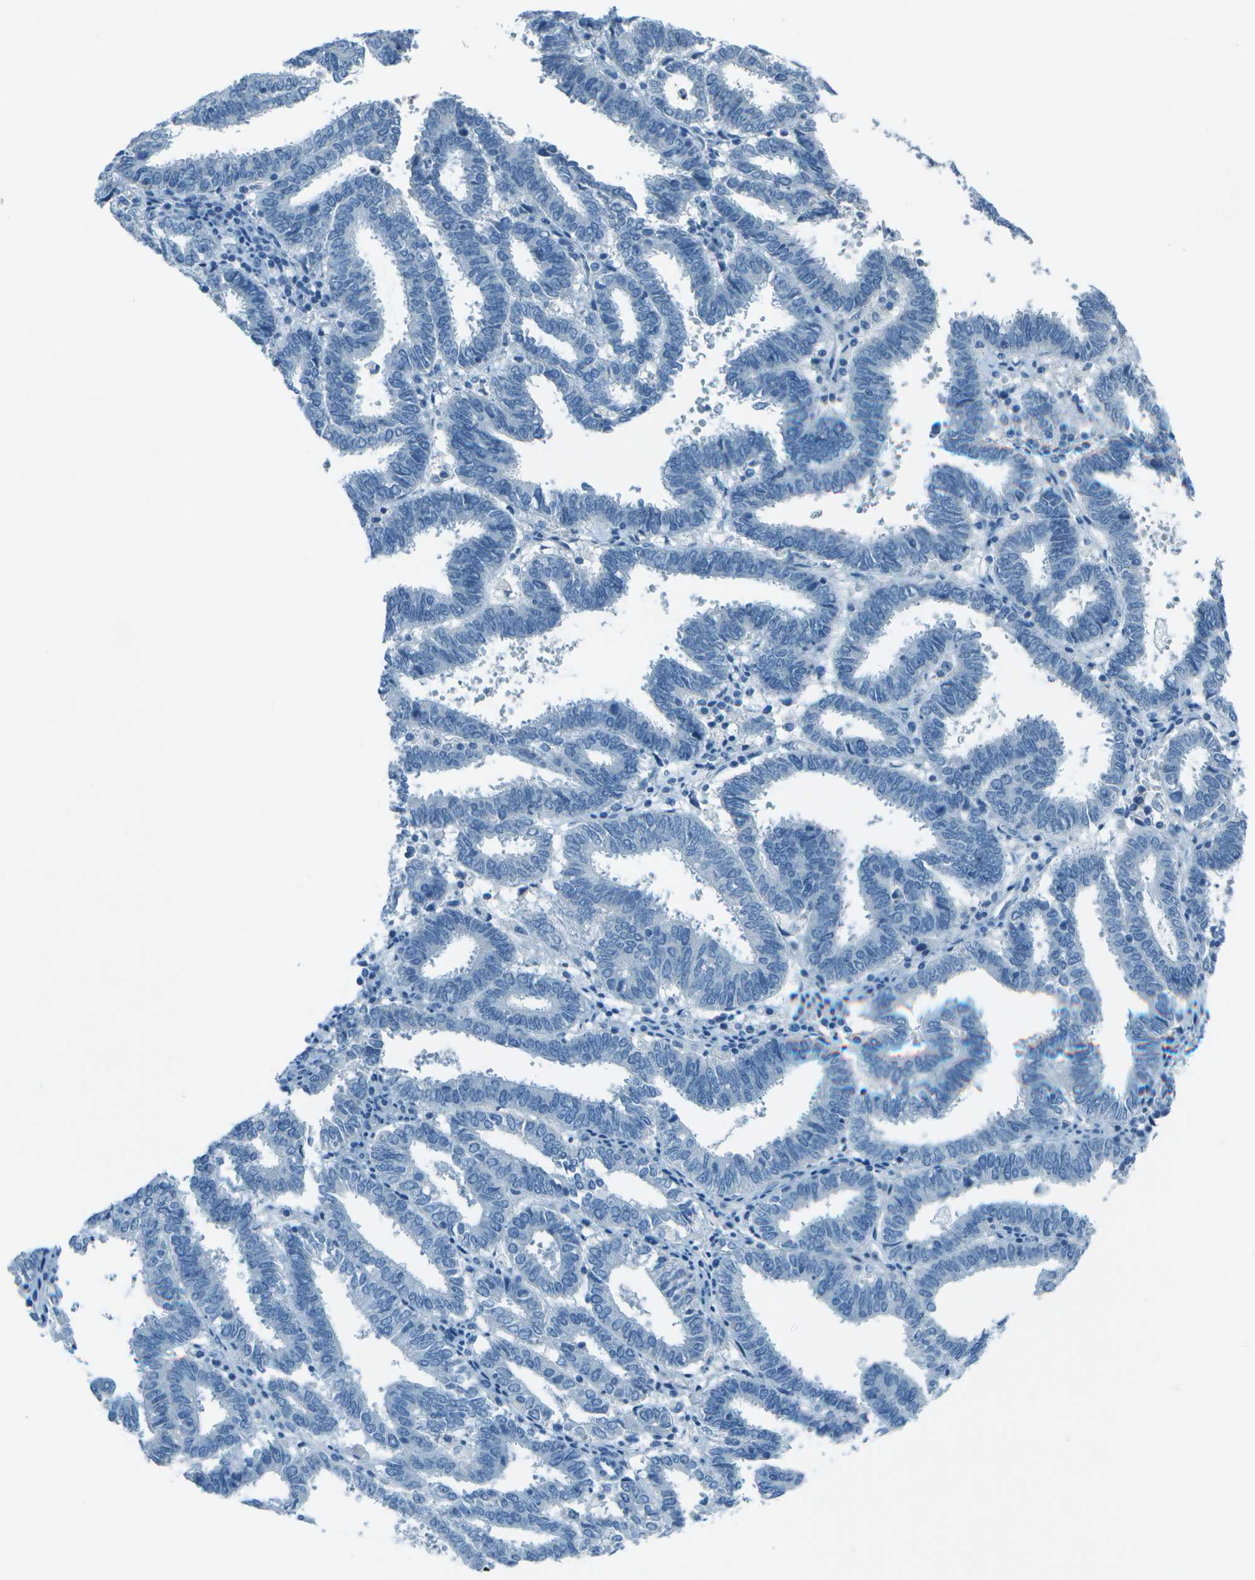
{"staining": {"intensity": "negative", "quantity": "none", "location": "none"}, "tissue": "endometrial cancer", "cell_type": "Tumor cells", "image_type": "cancer", "snomed": [{"axis": "morphology", "description": "Adenocarcinoma, NOS"}, {"axis": "topography", "description": "Uterus"}], "caption": "This histopathology image is of endometrial cancer stained with IHC to label a protein in brown with the nuclei are counter-stained blue. There is no expression in tumor cells. (DAB IHC, high magnification).", "gene": "FGF1", "patient": {"sex": "female", "age": 83}}